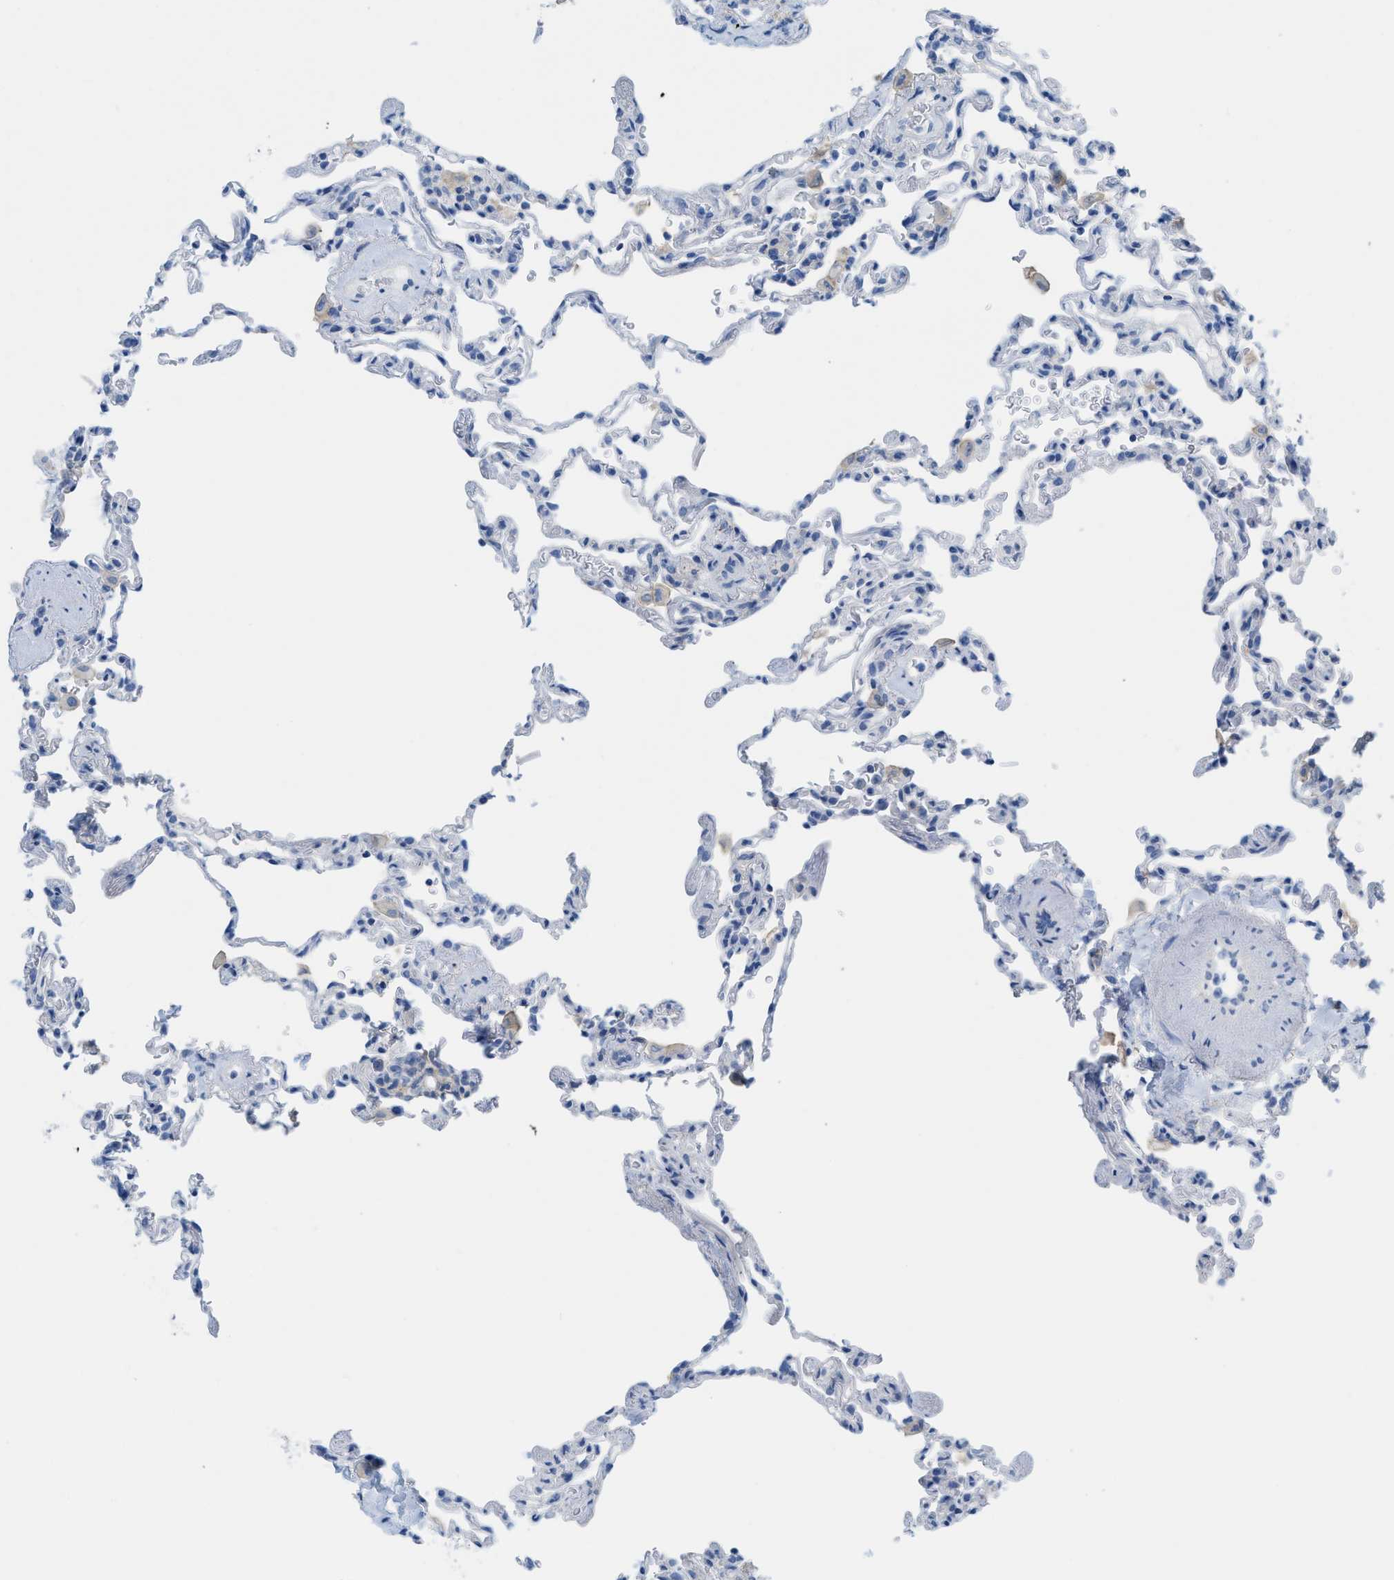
{"staining": {"intensity": "negative", "quantity": "none", "location": "none"}, "tissue": "lung", "cell_type": "Alveolar cells", "image_type": "normal", "snomed": [{"axis": "morphology", "description": "Normal tissue, NOS"}, {"axis": "topography", "description": "Lung"}], "caption": "The image shows no significant positivity in alveolar cells of lung. Nuclei are stained in blue.", "gene": "SLC3A2", "patient": {"sex": "male", "age": 59}}